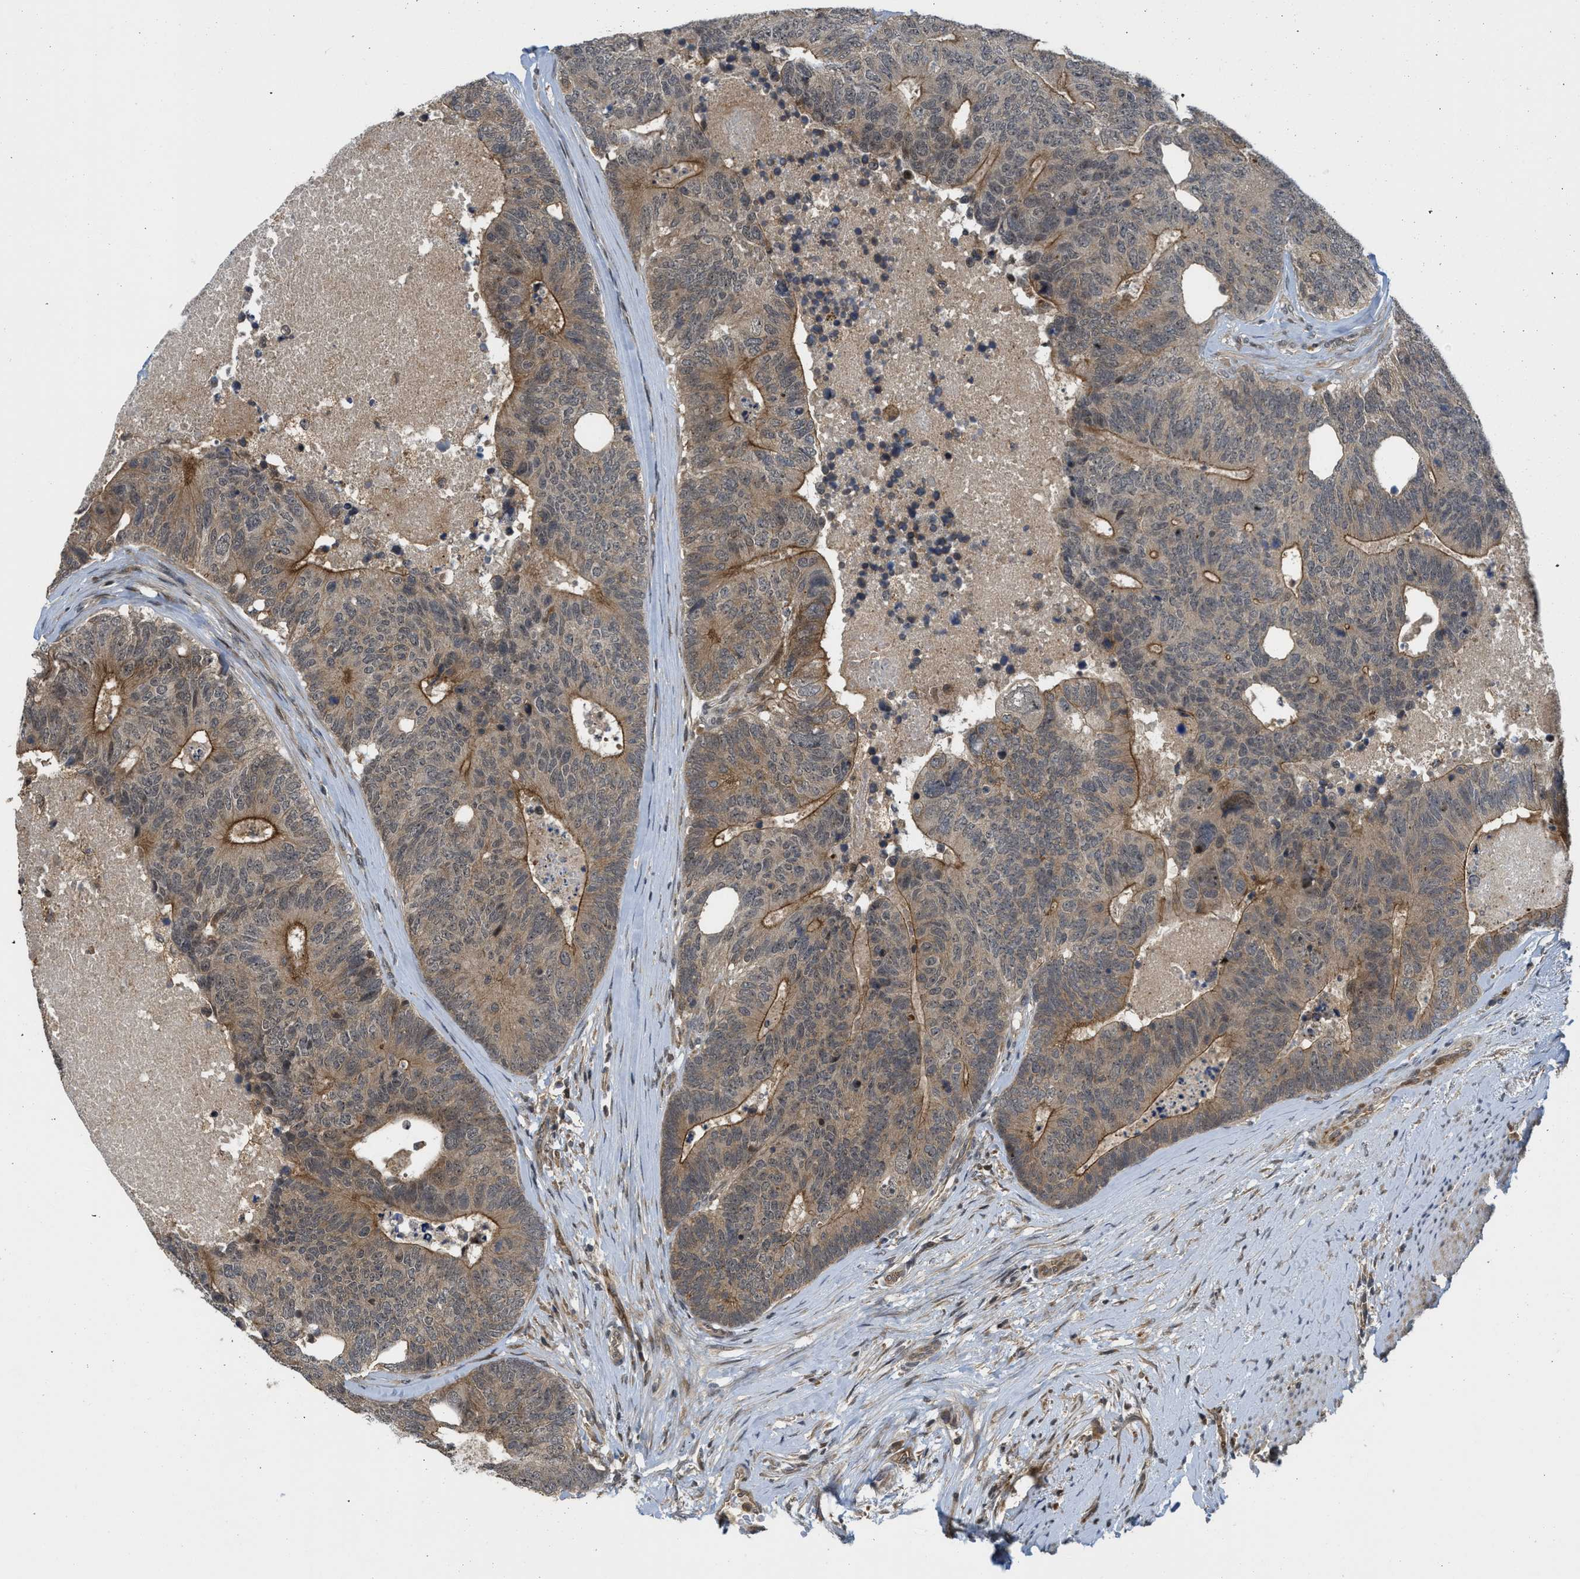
{"staining": {"intensity": "weak", "quantity": ">75%", "location": "cytoplasmic/membranous"}, "tissue": "colorectal cancer", "cell_type": "Tumor cells", "image_type": "cancer", "snomed": [{"axis": "morphology", "description": "Adenocarcinoma, NOS"}, {"axis": "topography", "description": "Colon"}], "caption": "This micrograph shows adenocarcinoma (colorectal) stained with IHC to label a protein in brown. The cytoplasmic/membranous of tumor cells show weak positivity for the protein. Nuclei are counter-stained blue.", "gene": "DNAJC28", "patient": {"sex": "female", "age": 67}}